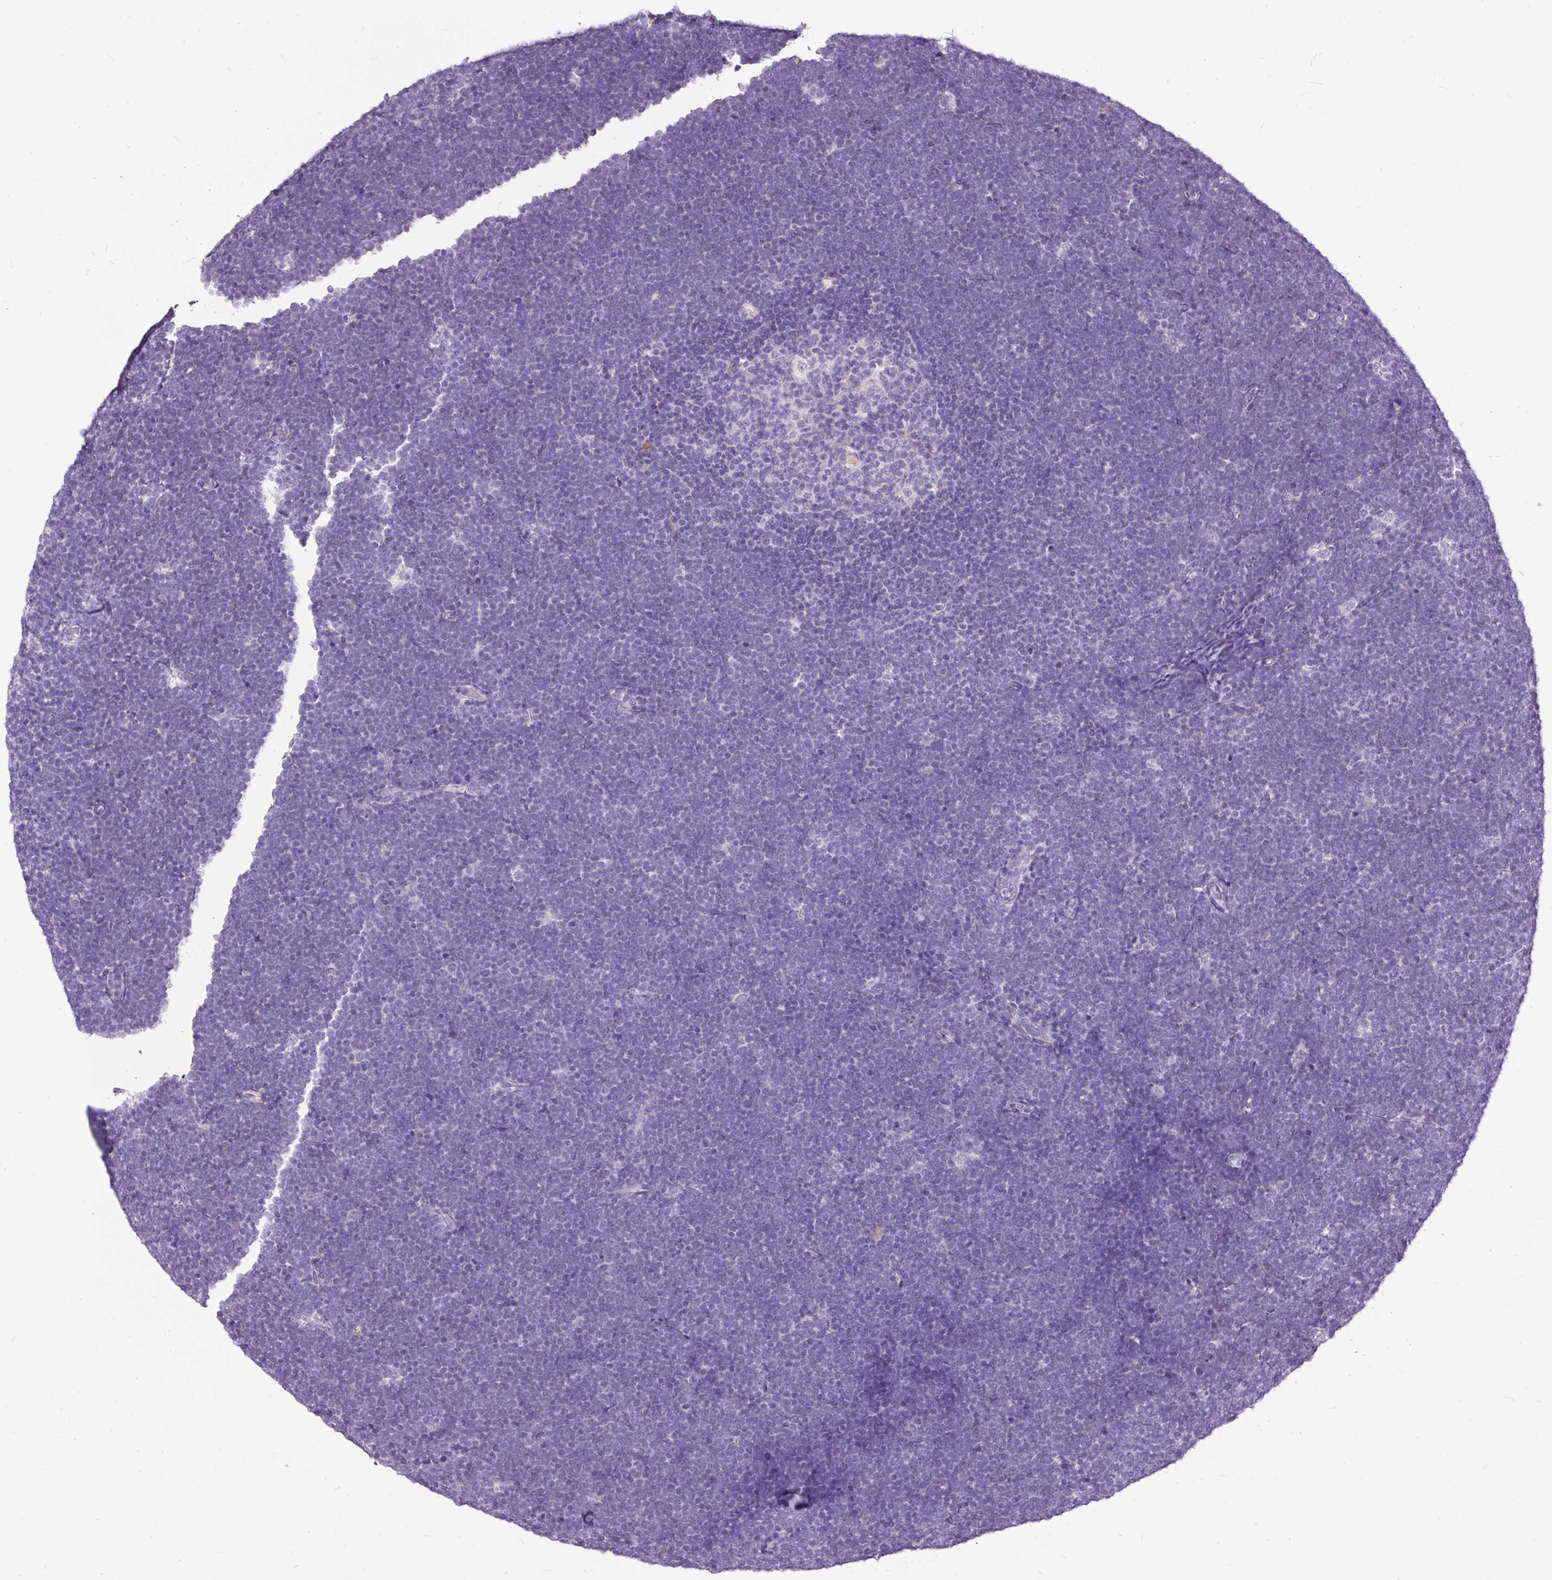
{"staining": {"intensity": "negative", "quantity": "none", "location": "none"}, "tissue": "lymphoma", "cell_type": "Tumor cells", "image_type": "cancer", "snomed": [{"axis": "morphology", "description": "Malignant lymphoma, non-Hodgkin's type, High grade"}, {"axis": "topography", "description": "Lymph node"}], "caption": "This is an immunohistochemistry image of high-grade malignant lymphoma, non-Hodgkin's type. There is no expression in tumor cells.", "gene": "GBX1", "patient": {"sex": "male", "age": 13}}